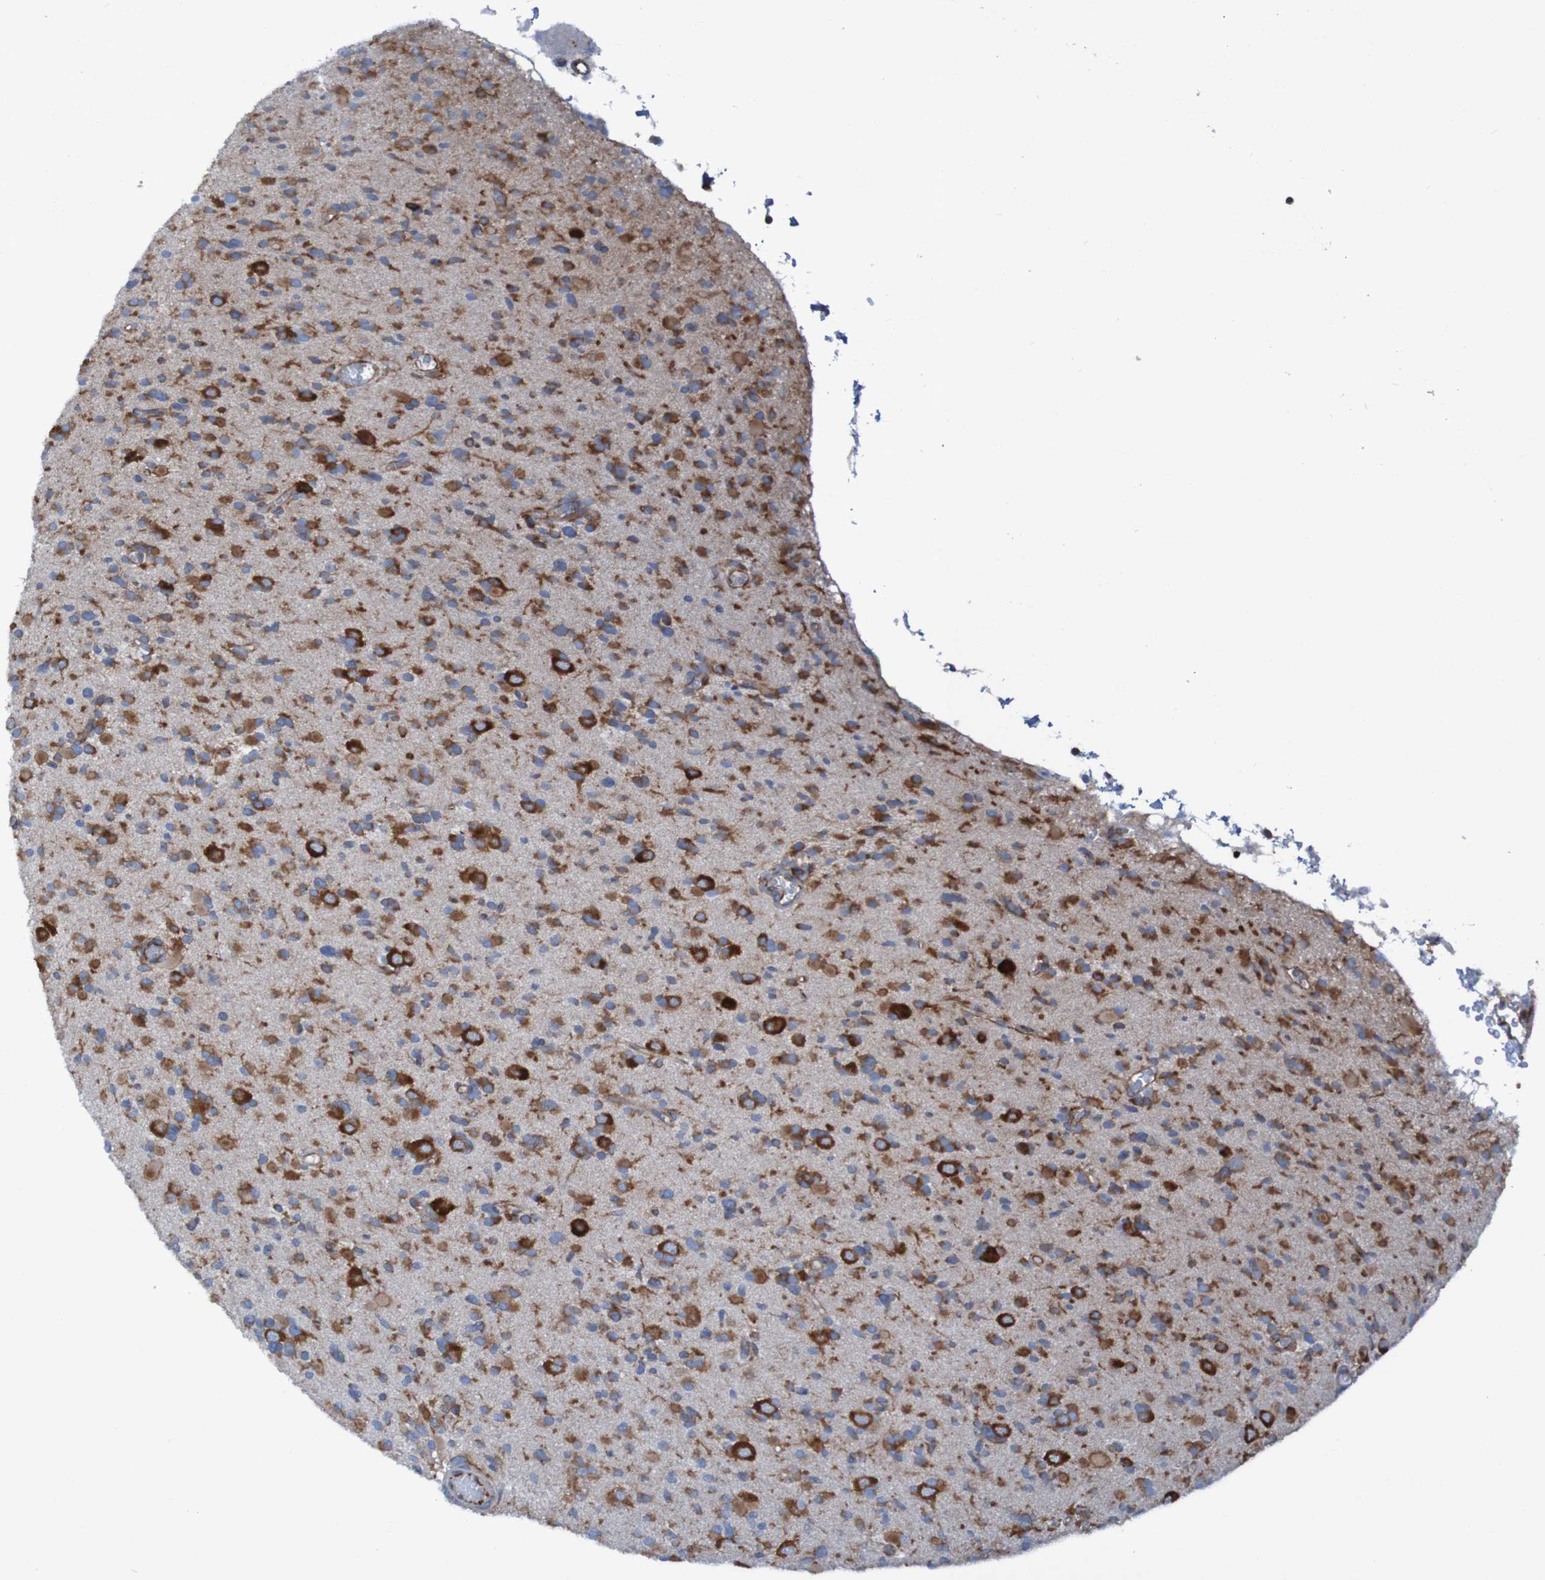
{"staining": {"intensity": "strong", "quantity": "25%-75%", "location": "cytoplasmic/membranous"}, "tissue": "glioma", "cell_type": "Tumor cells", "image_type": "cancer", "snomed": [{"axis": "morphology", "description": "Glioma, malignant, Low grade"}, {"axis": "topography", "description": "Brain"}], "caption": "IHC staining of malignant glioma (low-grade), which shows high levels of strong cytoplasmic/membranous staining in about 25%-75% of tumor cells indicating strong cytoplasmic/membranous protein expression. The staining was performed using DAB (3,3'-diaminobenzidine) (brown) for protein detection and nuclei were counterstained in hematoxylin (blue).", "gene": "RPL10", "patient": {"sex": "female", "age": 22}}